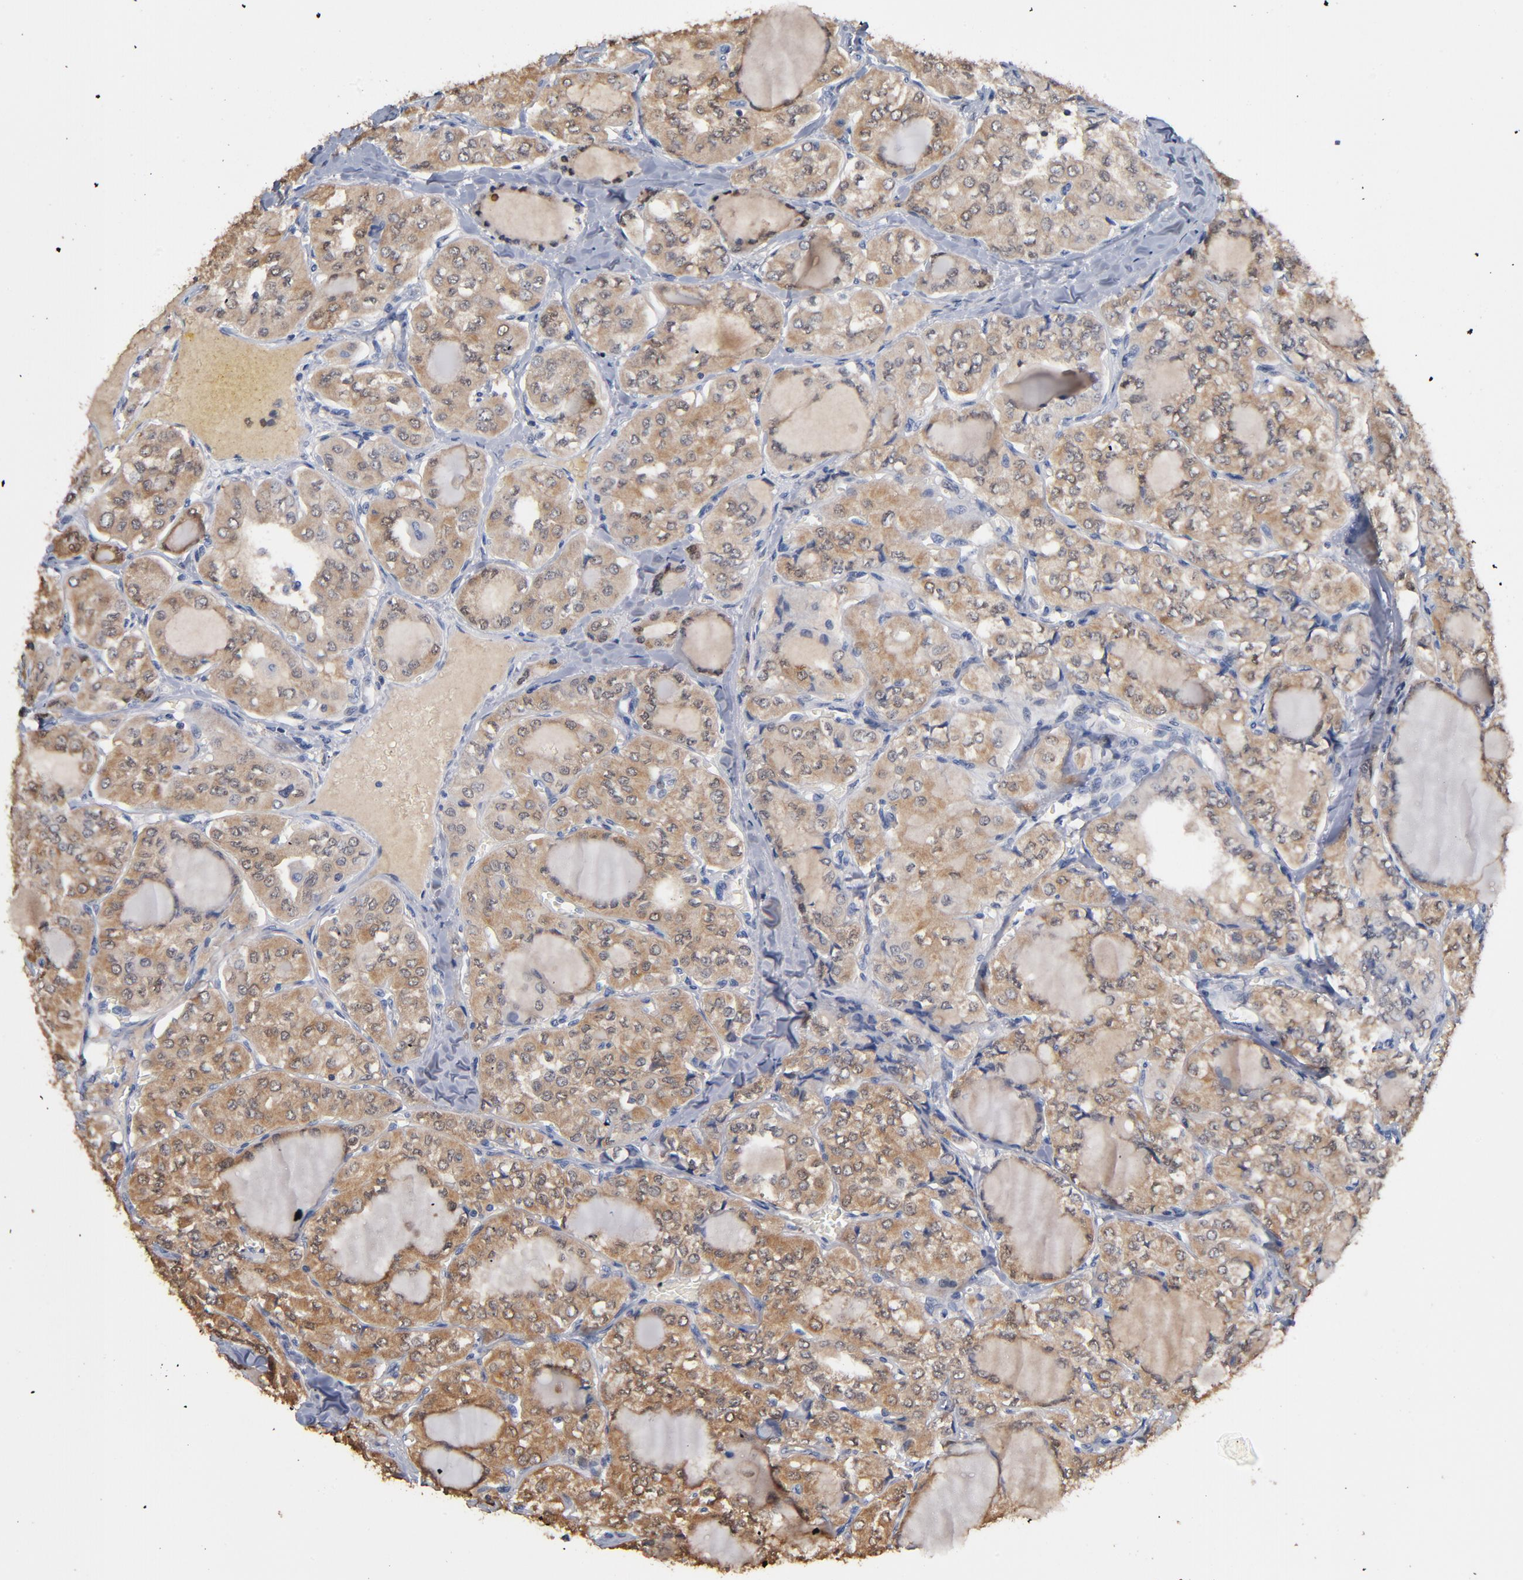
{"staining": {"intensity": "strong", "quantity": ">75%", "location": "cytoplasmic/membranous"}, "tissue": "thyroid cancer", "cell_type": "Tumor cells", "image_type": "cancer", "snomed": [{"axis": "morphology", "description": "Papillary adenocarcinoma, NOS"}, {"axis": "topography", "description": "Thyroid gland"}], "caption": "Thyroid papillary adenocarcinoma was stained to show a protein in brown. There is high levels of strong cytoplasmic/membranous expression in approximately >75% of tumor cells.", "gene": "MIF", "patient": {"sex": "male", "age": 20}}